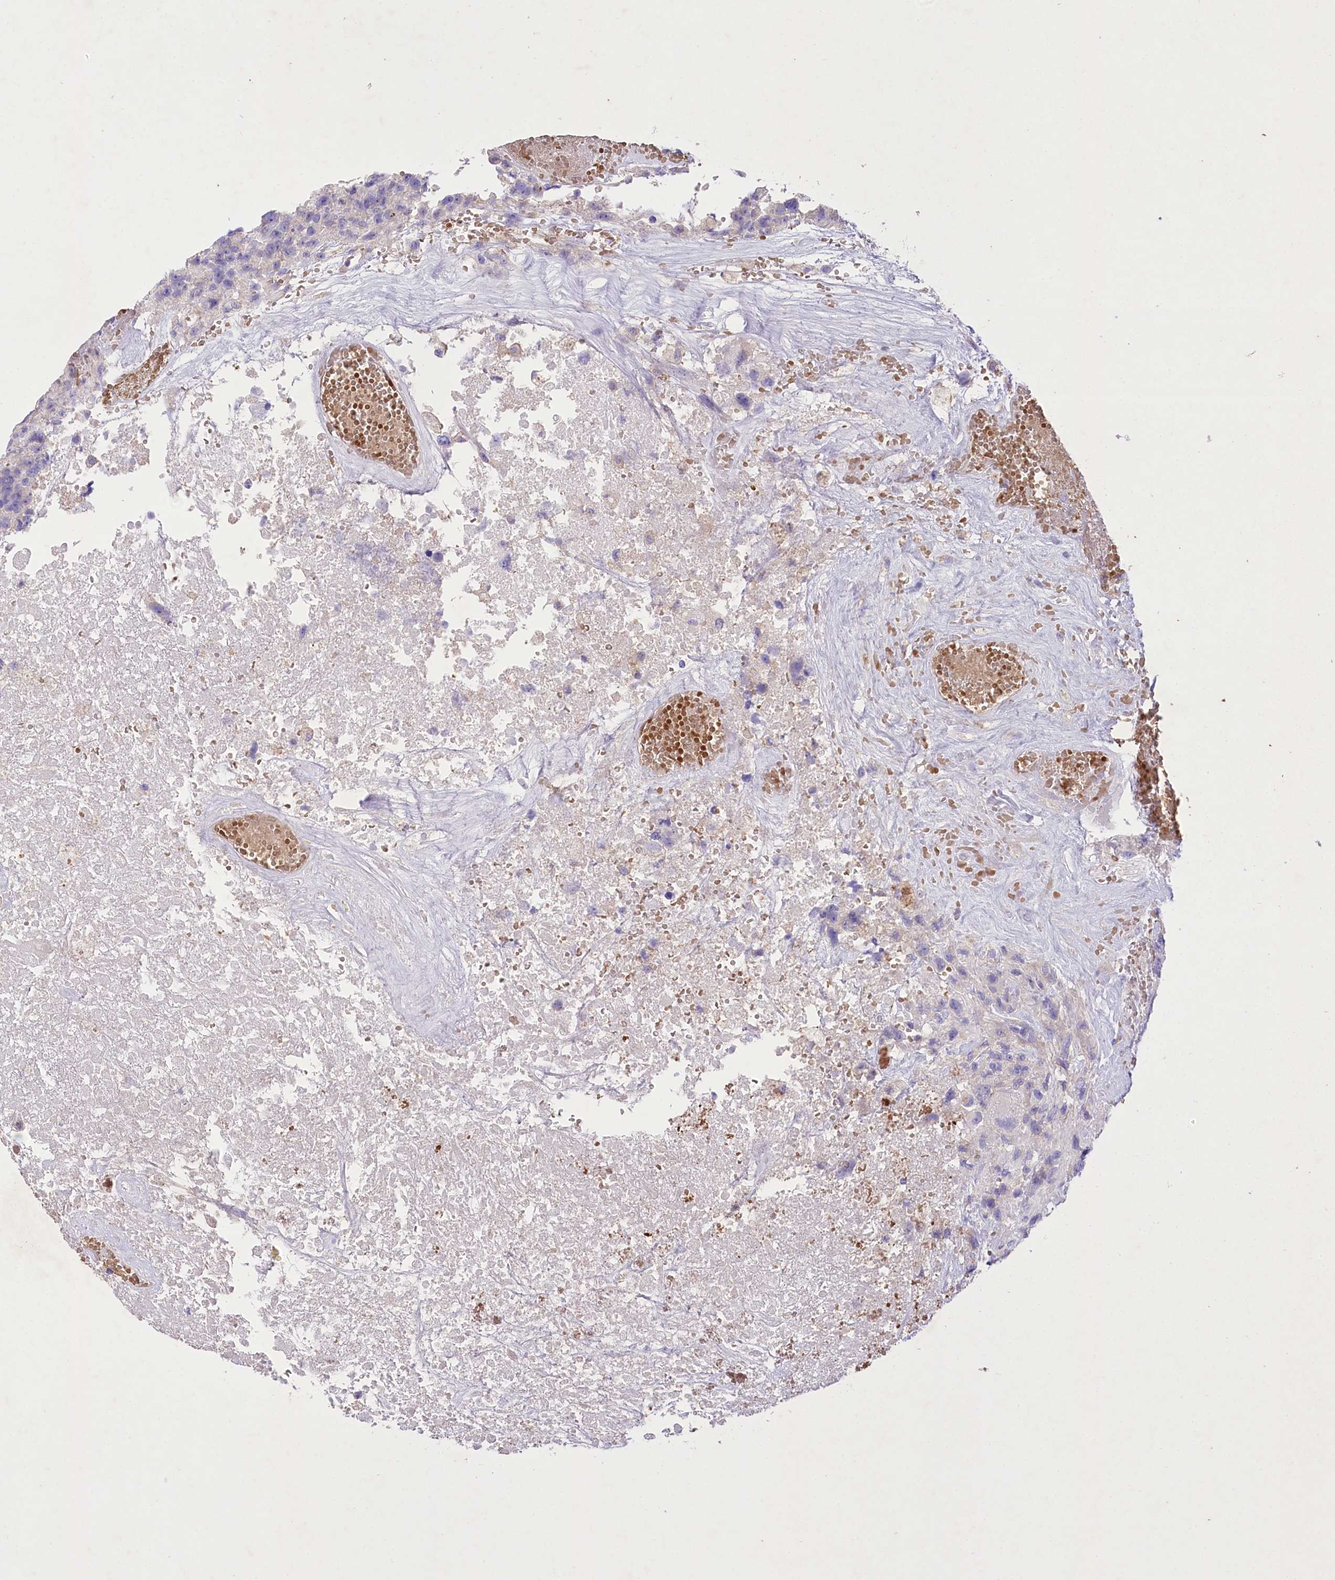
{"staining": {"intensity": "negative", "quantity": "none", "location": "none"}, "tissue": "glioma", "cell_type": "Tumor cells", "image_type": "cancer", "snomed": [{"axis": "morphology", "description": "Glioma, malignant, High grade"}, {"axis": "topography", "description": "Brain"}], "caption": "Tumor cells show no significant staining in malignant high-grade glioma.", "gene": "PRSS53", "patient": {"sex": "male", "age": 69}}